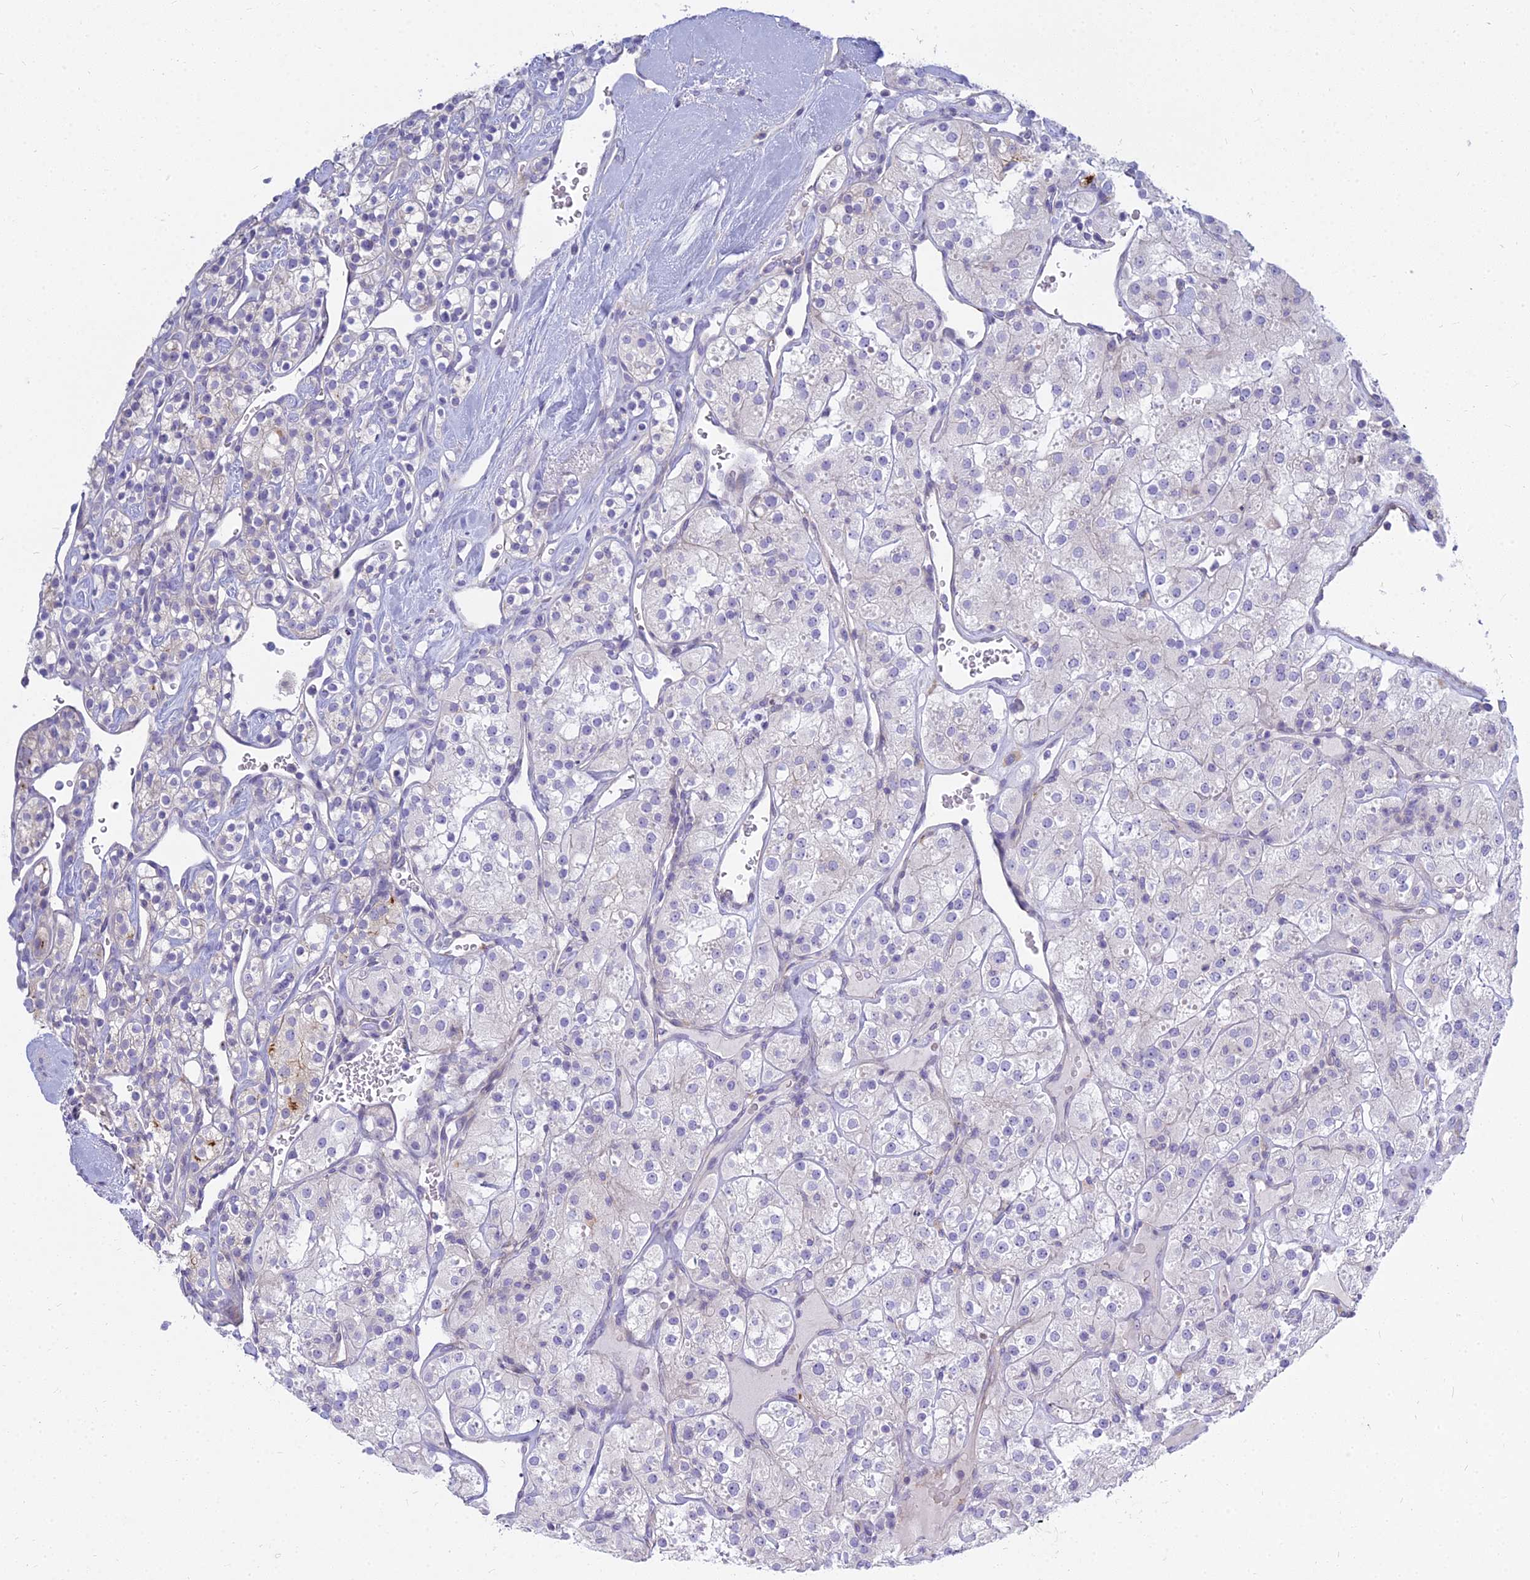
{"staining": {"intensity": "negative", "quantity": "none", "location": "none"}, "tissue": "renal cancer", "cell_type": "Tumor cells", "image_type": "cancer", "snomed": [{"axis": "morphology", "description": "Adenocarcinoma, NOS"}, {"axis": "topography", "description": "Kidney"}], "caption": "Micrograph shows no protein expression in tumor cells of renal cancer (adenocarcinoma) tissue.", "gene": "SMIM24", "patient": {"sex": "male", "age": 77}}